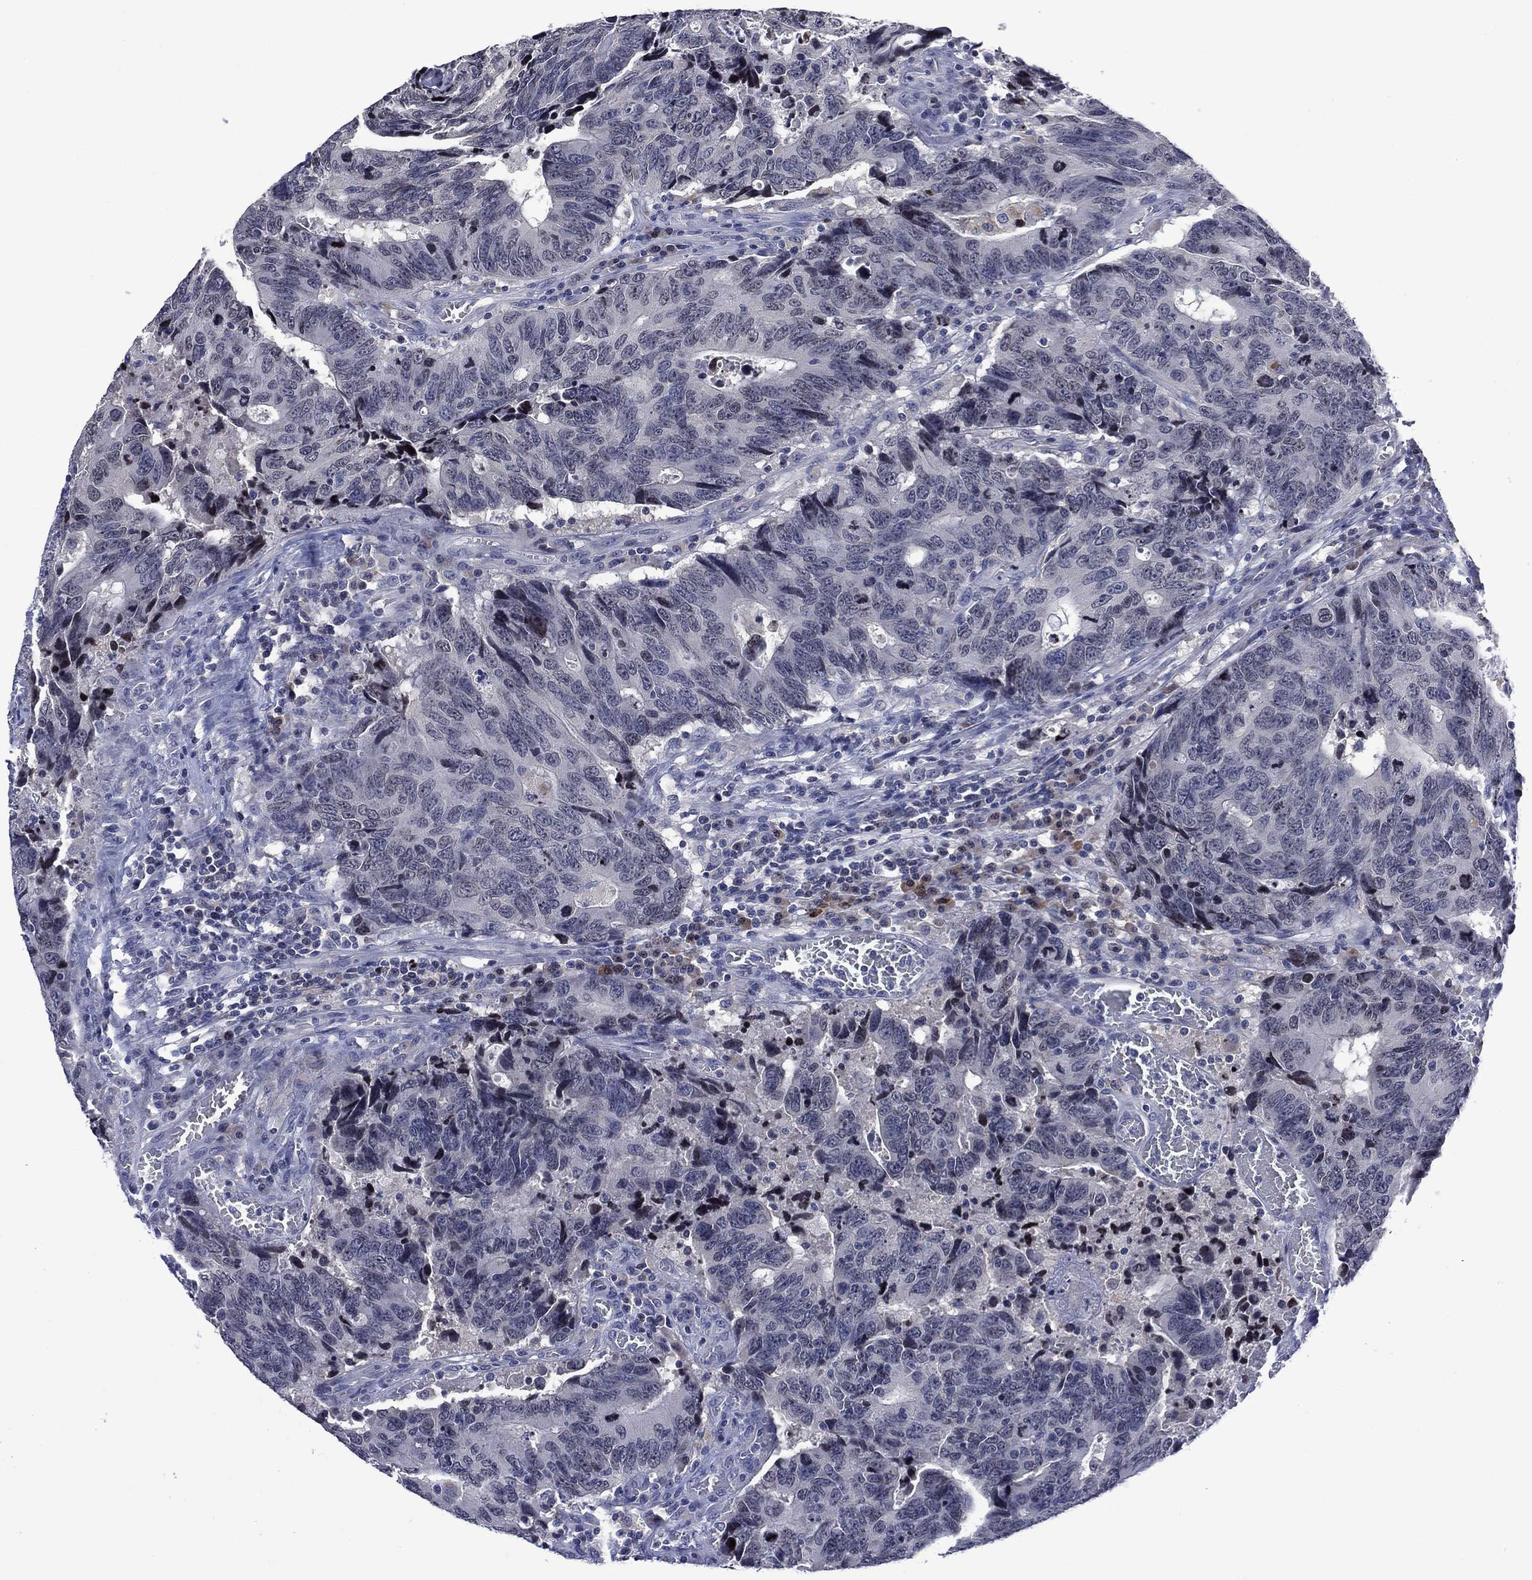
{"staining": {"intensity": "negative", "quantity": "none", "location": "none"}, "tissue": "colorectal cancer", "cell_type": "Tumor cells", "image_type": "cancer", "snomed": [{"axis": "morphology", "description": "Adenocarcinoma, NOS"}, {"axis": "topography", "description": "Colon"}], "caption": "Immunohistochemical staining of adenocarcinoma (colorectal) reveals no significant expression in tumor cells. Brightfield microscopy of immunohistochemistry stained with DAB (3,3'-diaminobenzidine) (brown) and hematoxylin (blue), captured at high magnification.", "gene": "USP26", "patient": {"sex": "female", "age": 77}}